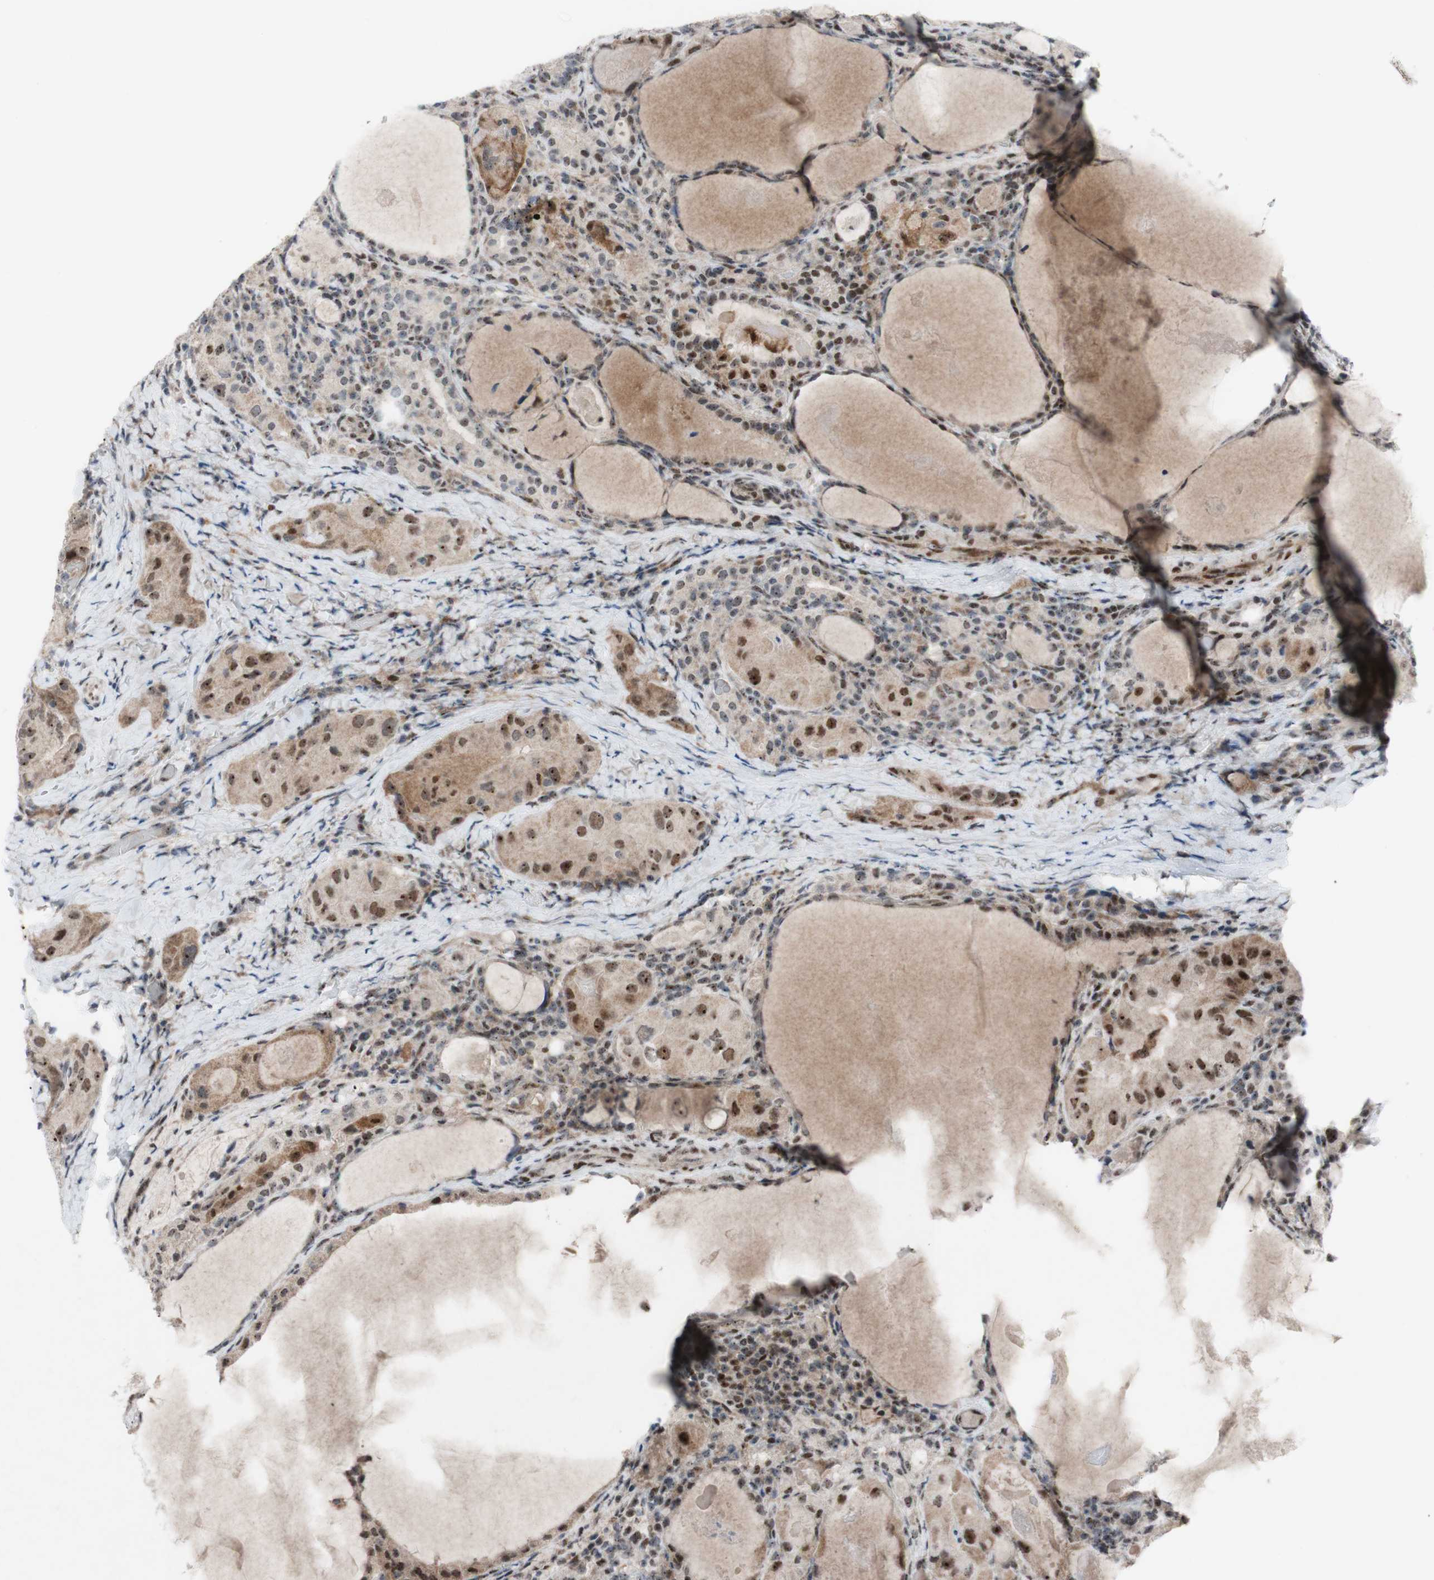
{"staining": {"intensity": "moderate", "quantity": ">75%", "location": "nuclear"}, "tissue": "thyroid cancer", "cell_type": "Tumor cells", "image_type": "cancer", "snomed": [{"axis": "morphology", "description": "Papillary adenocarcinoma, NOS"}, {"axis": "topography", "description": "Thyroid gland"}], "caption": "Thyroid cancer (papillary adenocarcinoma) tissue displays moderate nuclear staining in approximately >75% of tumor cells, visualized by immunohistochemistry.", "gene": "POLR1A", "patient": {"sex": "female", "age": 42}}